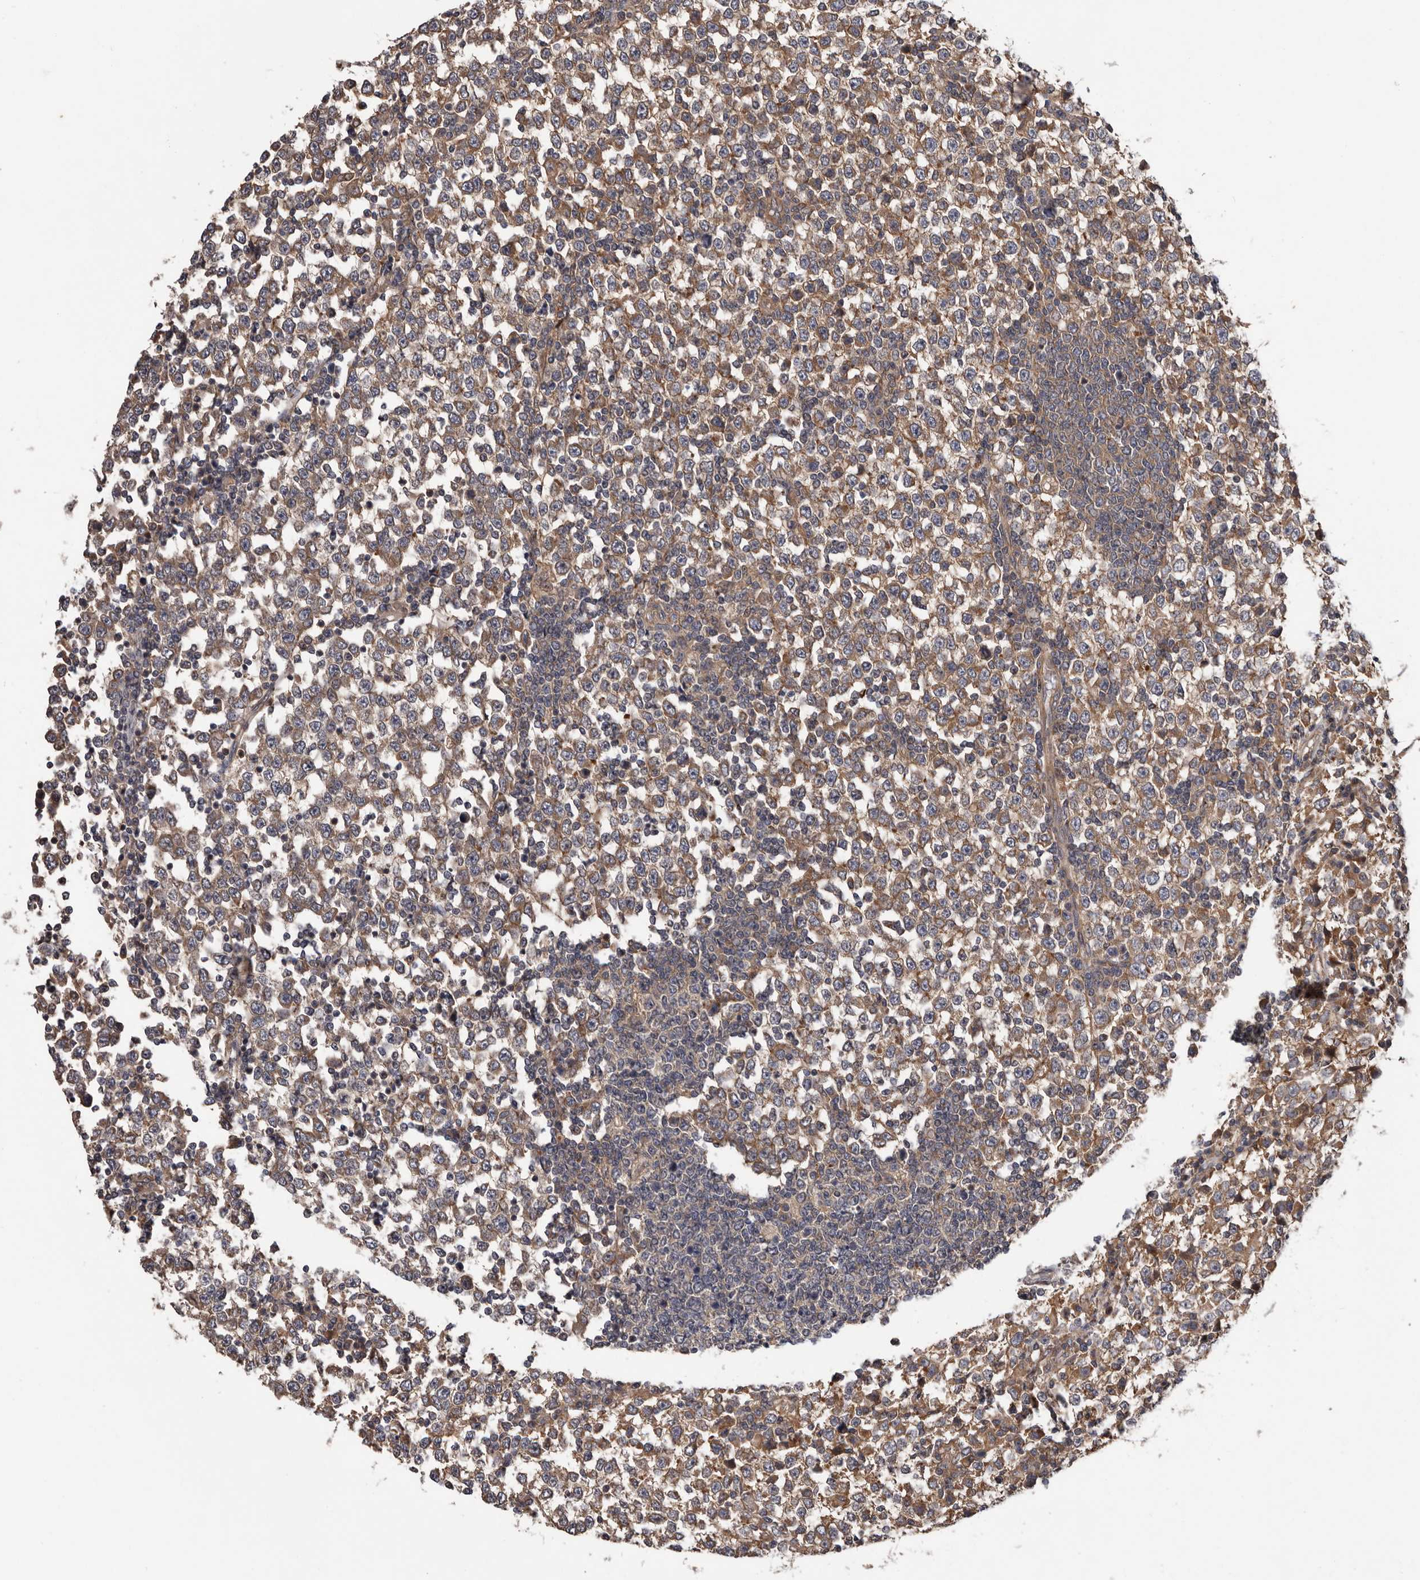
{"staining": {"intensity": "moderate", "quantity": "25%-75%", "location": "cytoplasmic/membranous"}, "tissue": "testis cancer", "cell_type": "Tumor cells", "image_type": "cancer", "snomed": [{"axis": "morphology", "description": "Seminoma, NOS"}, {"axis": "topography", "description": "Testis"}], "caption": "Protein expression analysis of testis seminoma reveals moderate cytoplasmic/membranous expression in about 25%-75% of tumor cells.", "gene": "PRKD1", "patient": {"sex": "male", "age": 65}}